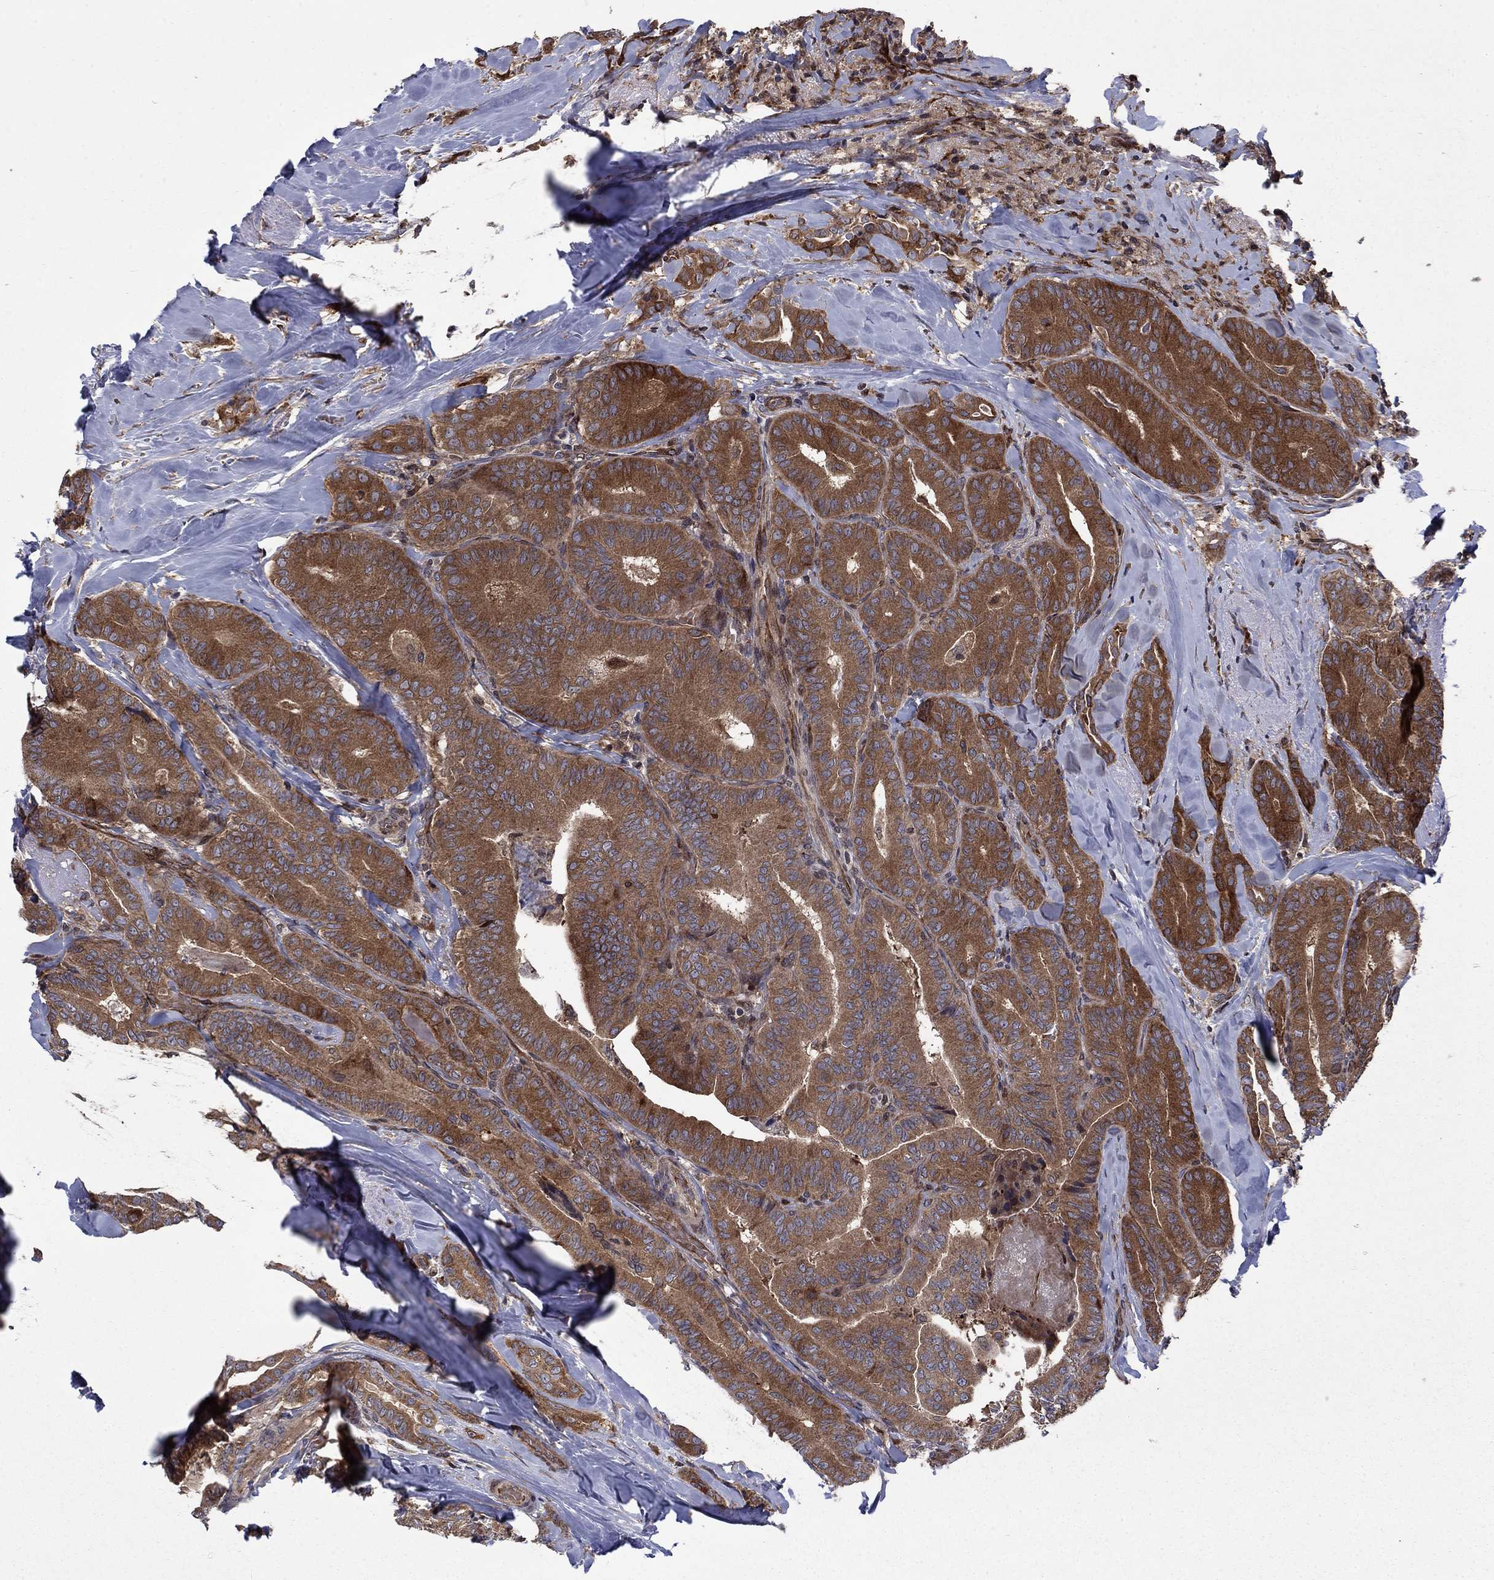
{"staining": {"intensity": "strong", "quantity": ">75%", "location": "cytoplasmic/membranous"}, "tissue": "thyroid cancer", "cell_type": "Tumor cells", "image_type": "cancer", "snomed": [{"axis": "morphology", "description": "Papillary adenocarcinoma, NOS"}, {"axis": "topography", "description": "Thyroid gland"}], "caption": "This histopathology image shows IHC staining of thyroid cancer, with high strong cytoplasmic/membranous positivity in about >75% of tumor cells.", "gene": "HDAC4", "patient": {"sex": "male", "age": 61}}